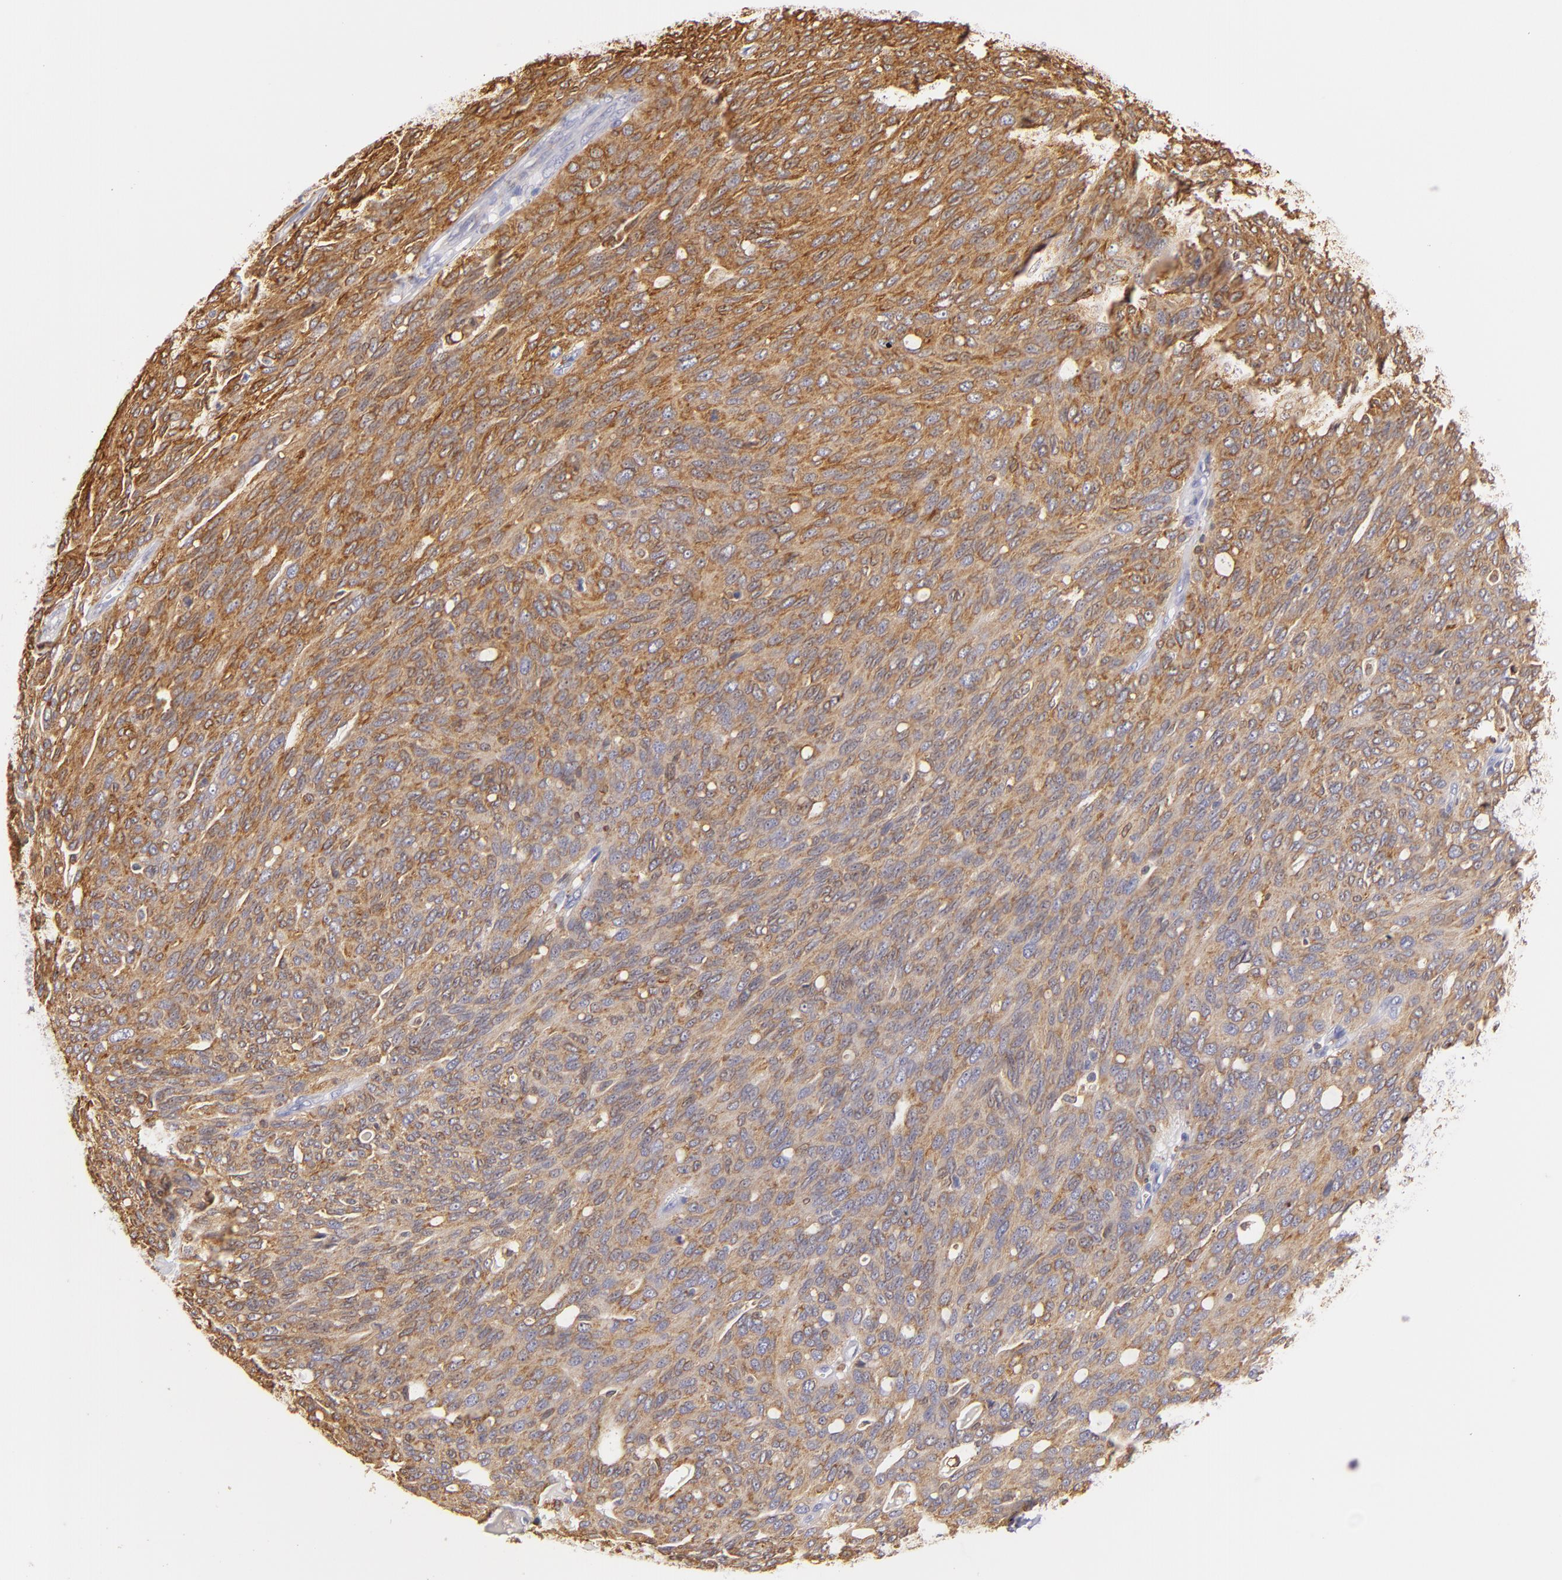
{"staining": {"intensity": "moderate", "quantity": ">75%", "location": "cytoplasmic/membranous"}, "tissue": "ovarian cancer", "cell_type": "Tumor cells", "image_type": "cancer", "snomed": [{"axis": "morphology", "description": "Carcinoma, endometroid"}, {"axis": "topography", "description": "Ovary"}], "caption": "Immunohistochemistry staining of ovarian cancer, which displays medium levels of moderate cytoplasmic/membranous expression in about >75% of tumor cells indicating moderate cytoplasmic/membranous protein positivity. The staining was performed using DAB (brown) for protein detection and nuclei were counterstained in hematoxylin (blue).", "gene": "CD74", "patient": {"sex": "female", "age": 60}}